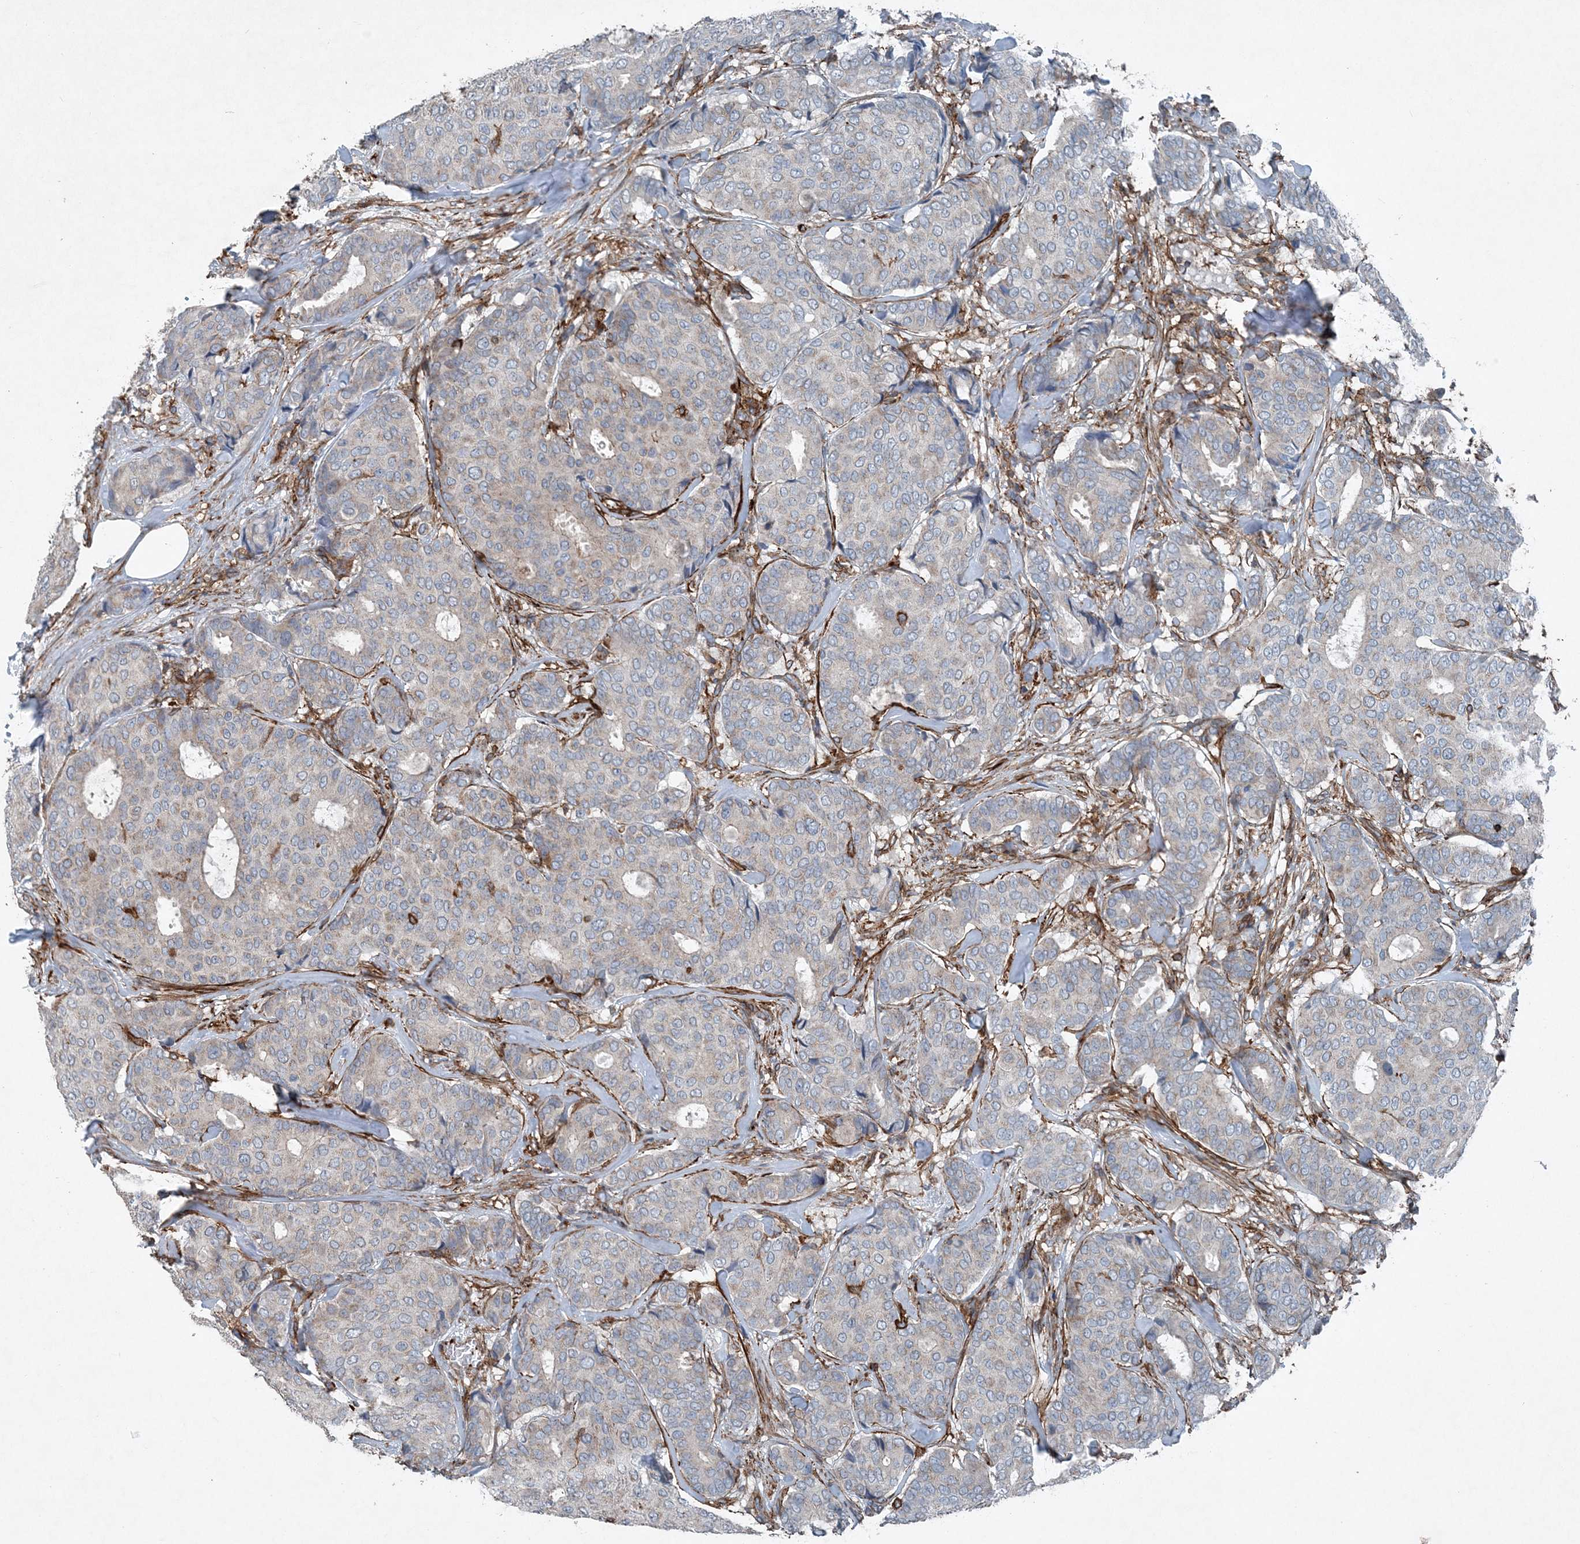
{"staining": {"intensity": "negative", "quantity": "none", "location": "none"}, "tissue": "breast cancer", "cell_type": "Tumor cells", "image_type": "cancer", "snomed": [{"axis": "morphology", "description": "Duct carcinoma"}, {"axis": "topography", "description": "Breast"}], "caption": "Tumor cells are negative for brown protein staining in breast cancer.", "gene": "DGUOK", "patient": {"sex": "female", "age": 75}}